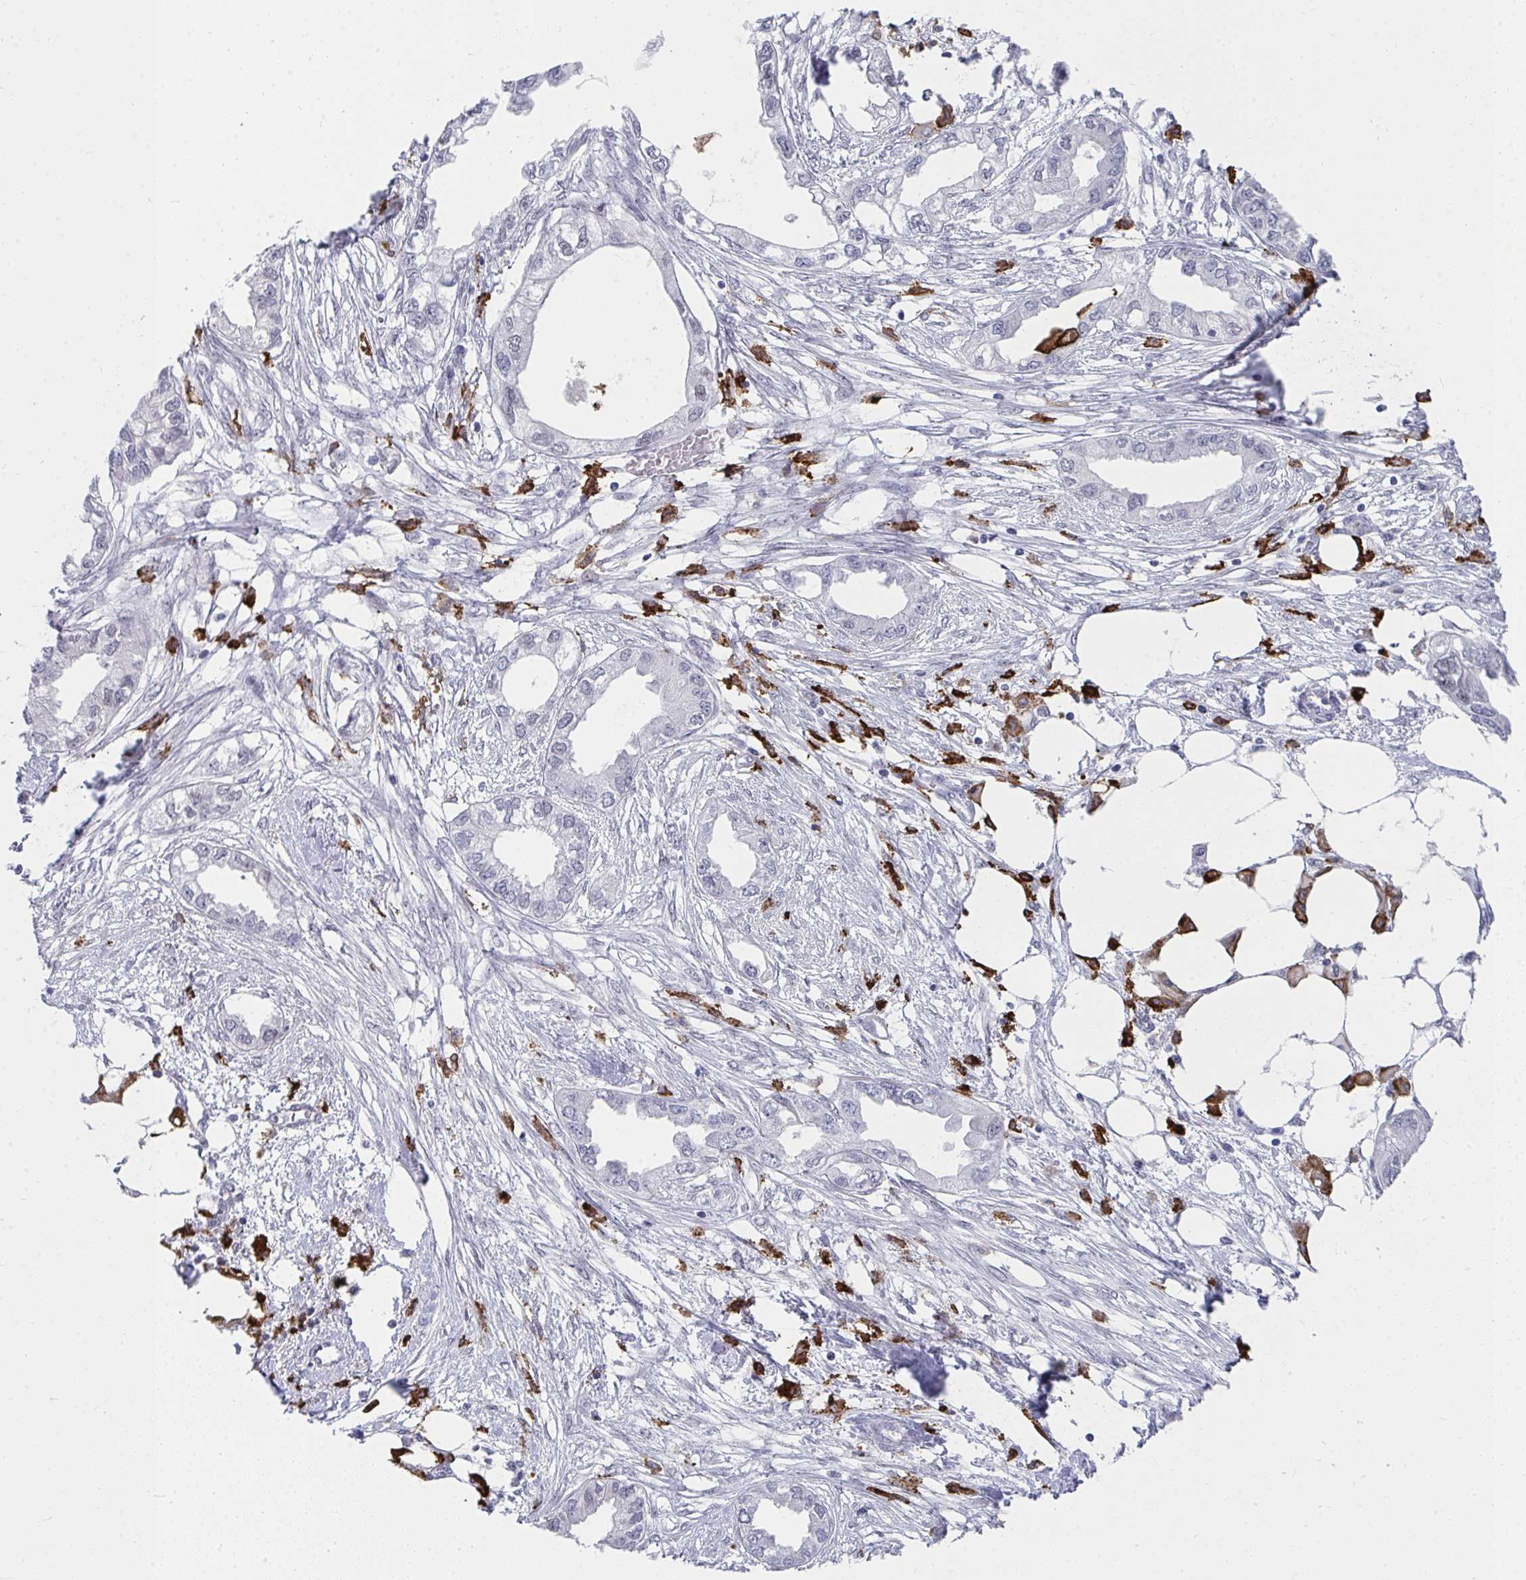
{"staining": {"intensity": "negative", "quantity": "none", "location": "none"}, "tissue": "endometrial cancer", "cell_type": "Tumor cells", "image_type": "cancer", "snomed": [{"axis": "morphology", "description": "Adenocarcinoma, NOS"}, {"axis": "morphology", "description": "Adenocarcinoma, metastatic, NOS"}, {"axis": "topography", "description": "Adipose tissue"}, {"axis": "topography", "description": "Endometrium"}], "caption": "DAB immunohistochemical staining of human endometrial cancer reveals no significant positivity in tumor cells. (Stains: DAB (3,3'-diaminobenzidine) IHC with hematoxylin counter stain, Microscopy: brightfield microscopy at high magnification).", "gene": "CD163", "patient": {"sex": "female", "age": 67}}